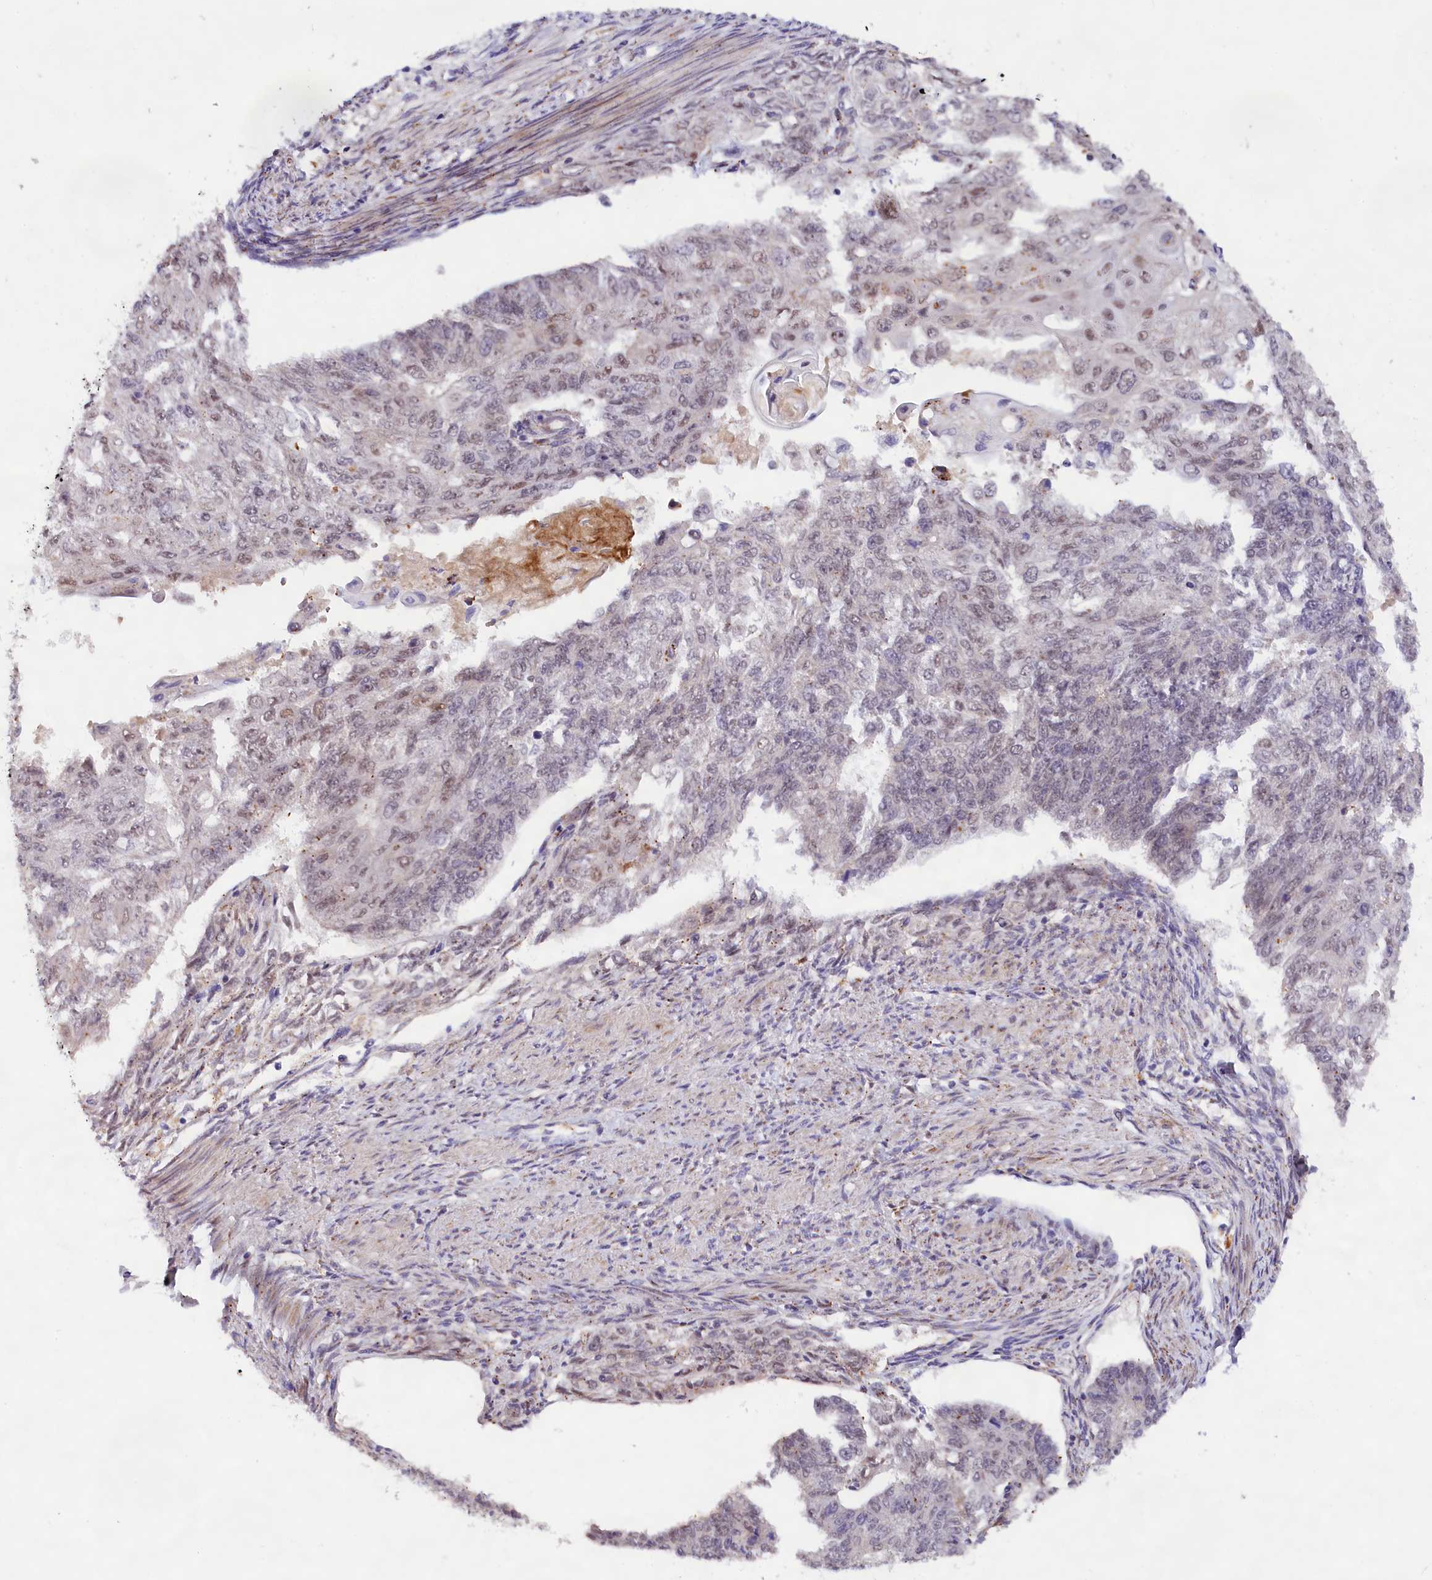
{"staining": {"intensity": "weak", "quantity": "<25%", "location": "nuclear"}, "tissue": "endometrial cancer", "cell_type": "Tumor cells", "image_type": "cancer", "snomed": [{"axis": "morphology", "description": "Adenocarcinoma, NOS"}, {"axis": "topography", "description": "Endometrium"}], "caption": "This photomicrograph is of endometrial cancer (adenocarcinoma) stained with immunohistochemistry to label a protein in brown with the nuclei are counter-stained blue. There is no positivity in tumor cells.", "gene": "FBXO45", "patient": {"sex": "female", "age": 32}}